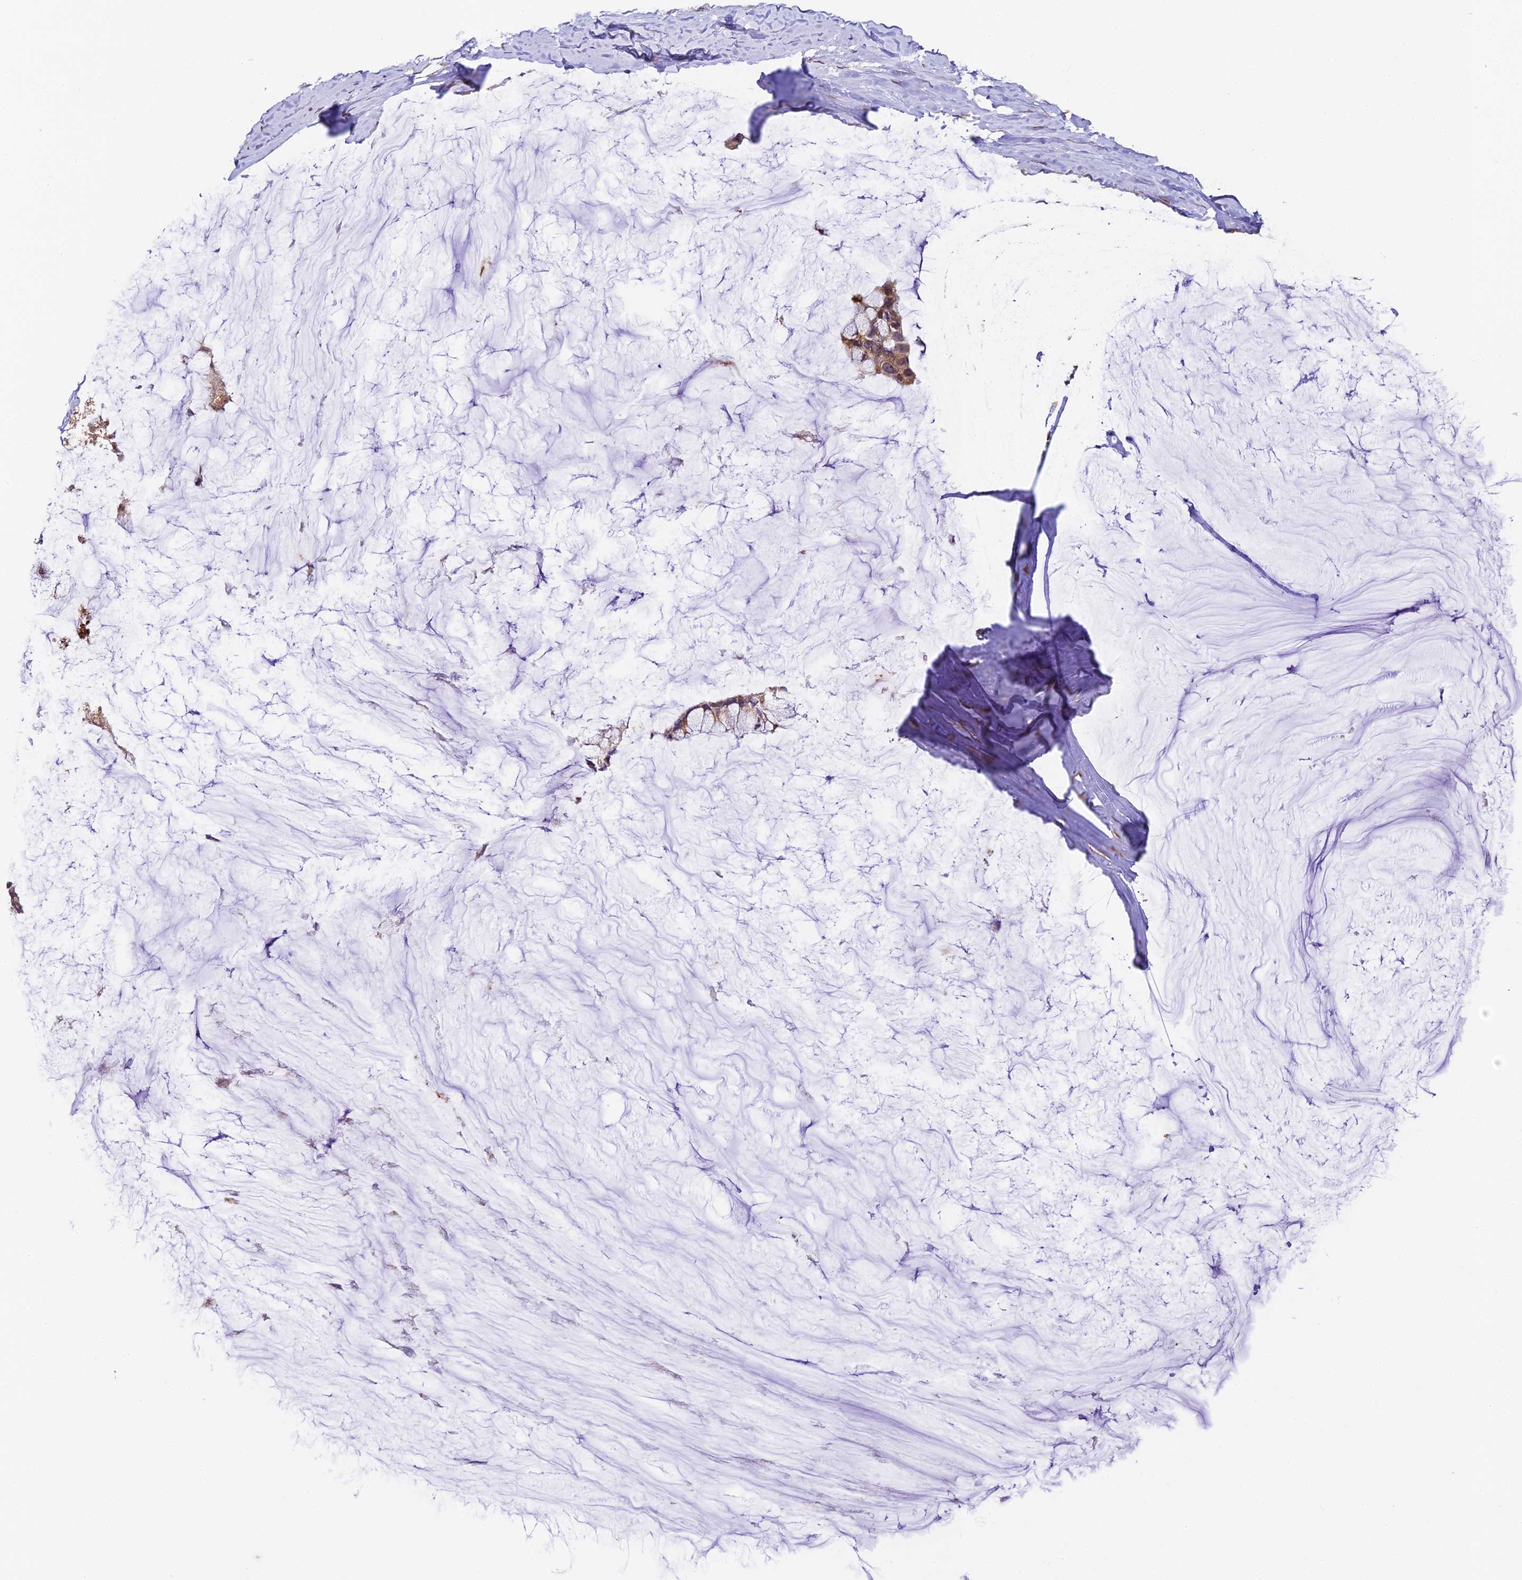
{"staining": {"intensity": "moderate", "quantity": ">75%", "location": "cytoplasmic/membranous"}, "tissue": "ovarian cancer", "cell_type": "Tumor cells", "image_type": "cancer", "snomed": [{"axis": "morphology", "description": "Cystadenocarcinoma, mucinous, NOS"}, {"axis": "topography", "description": "Ovary"}], "caption": "A histopathology image showing moderate cytoplasmic/membranous expression in approximately >75% of tumor cells in ovarian cancer, as visualized by brown immunohistochemical staining.", "gene": "TRIM22", "patient": {"sex": "female", "age": 39}}